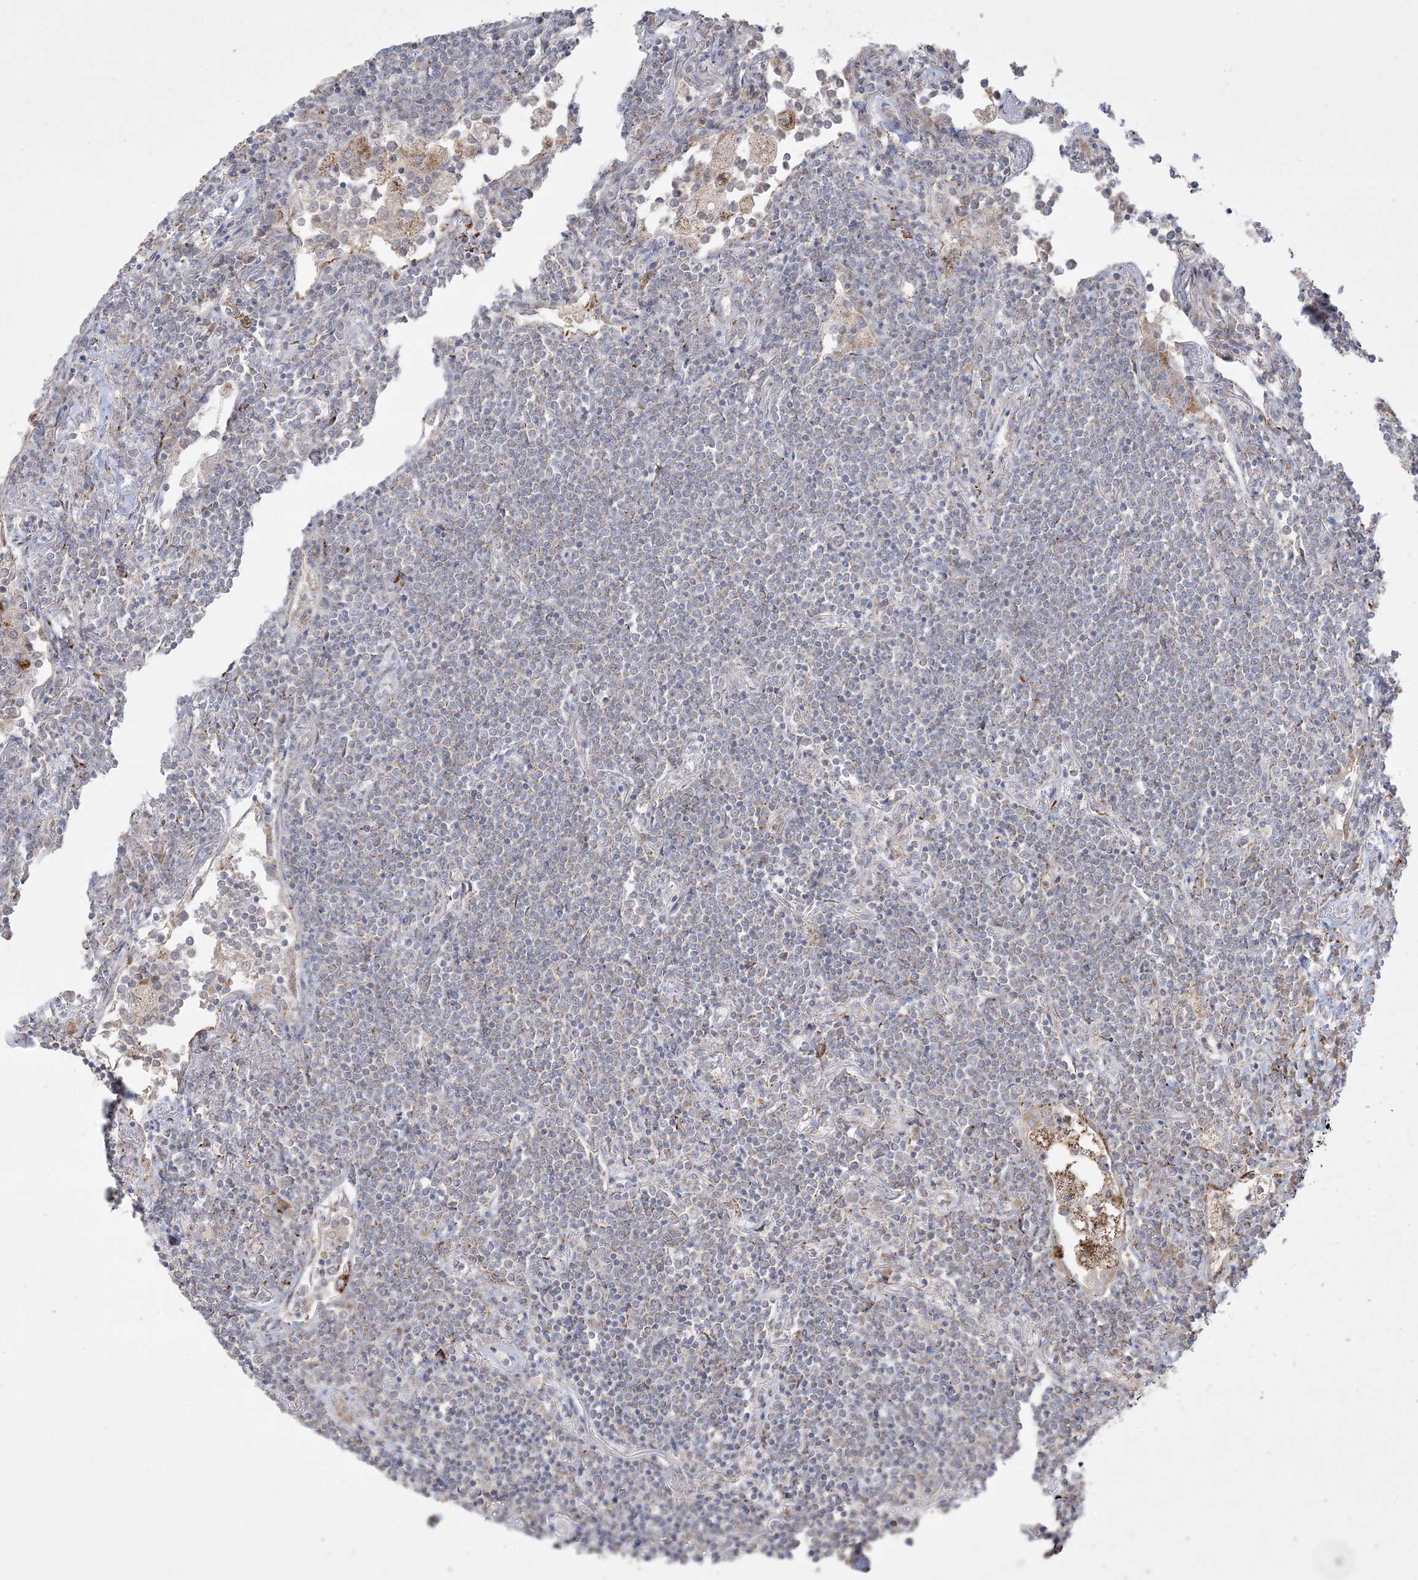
{"staining": {"intensity": "weak", "quantity": "<25%", "location": "cytoplasmic/membranous"}, "tissue": "lymphoma", "cell_type": "Tumor cells", "image_type": "cancer", "snomed": [{"axis": "morphology", "description": "Malignant lymphoma, non-Hodgkin's type, Low grade"}, {"axis": "topography", "description": "Lung"}], "caption": "High magnification brightfield microscopy of lymphoma stained with DAB (brown) and counterstained with hematoxylin (blue): tumor cells show no significant staining. Nuclei are stained in blue.", "gene": "NDUFAF3", "patient": {"sex": "female", "age": 71}}